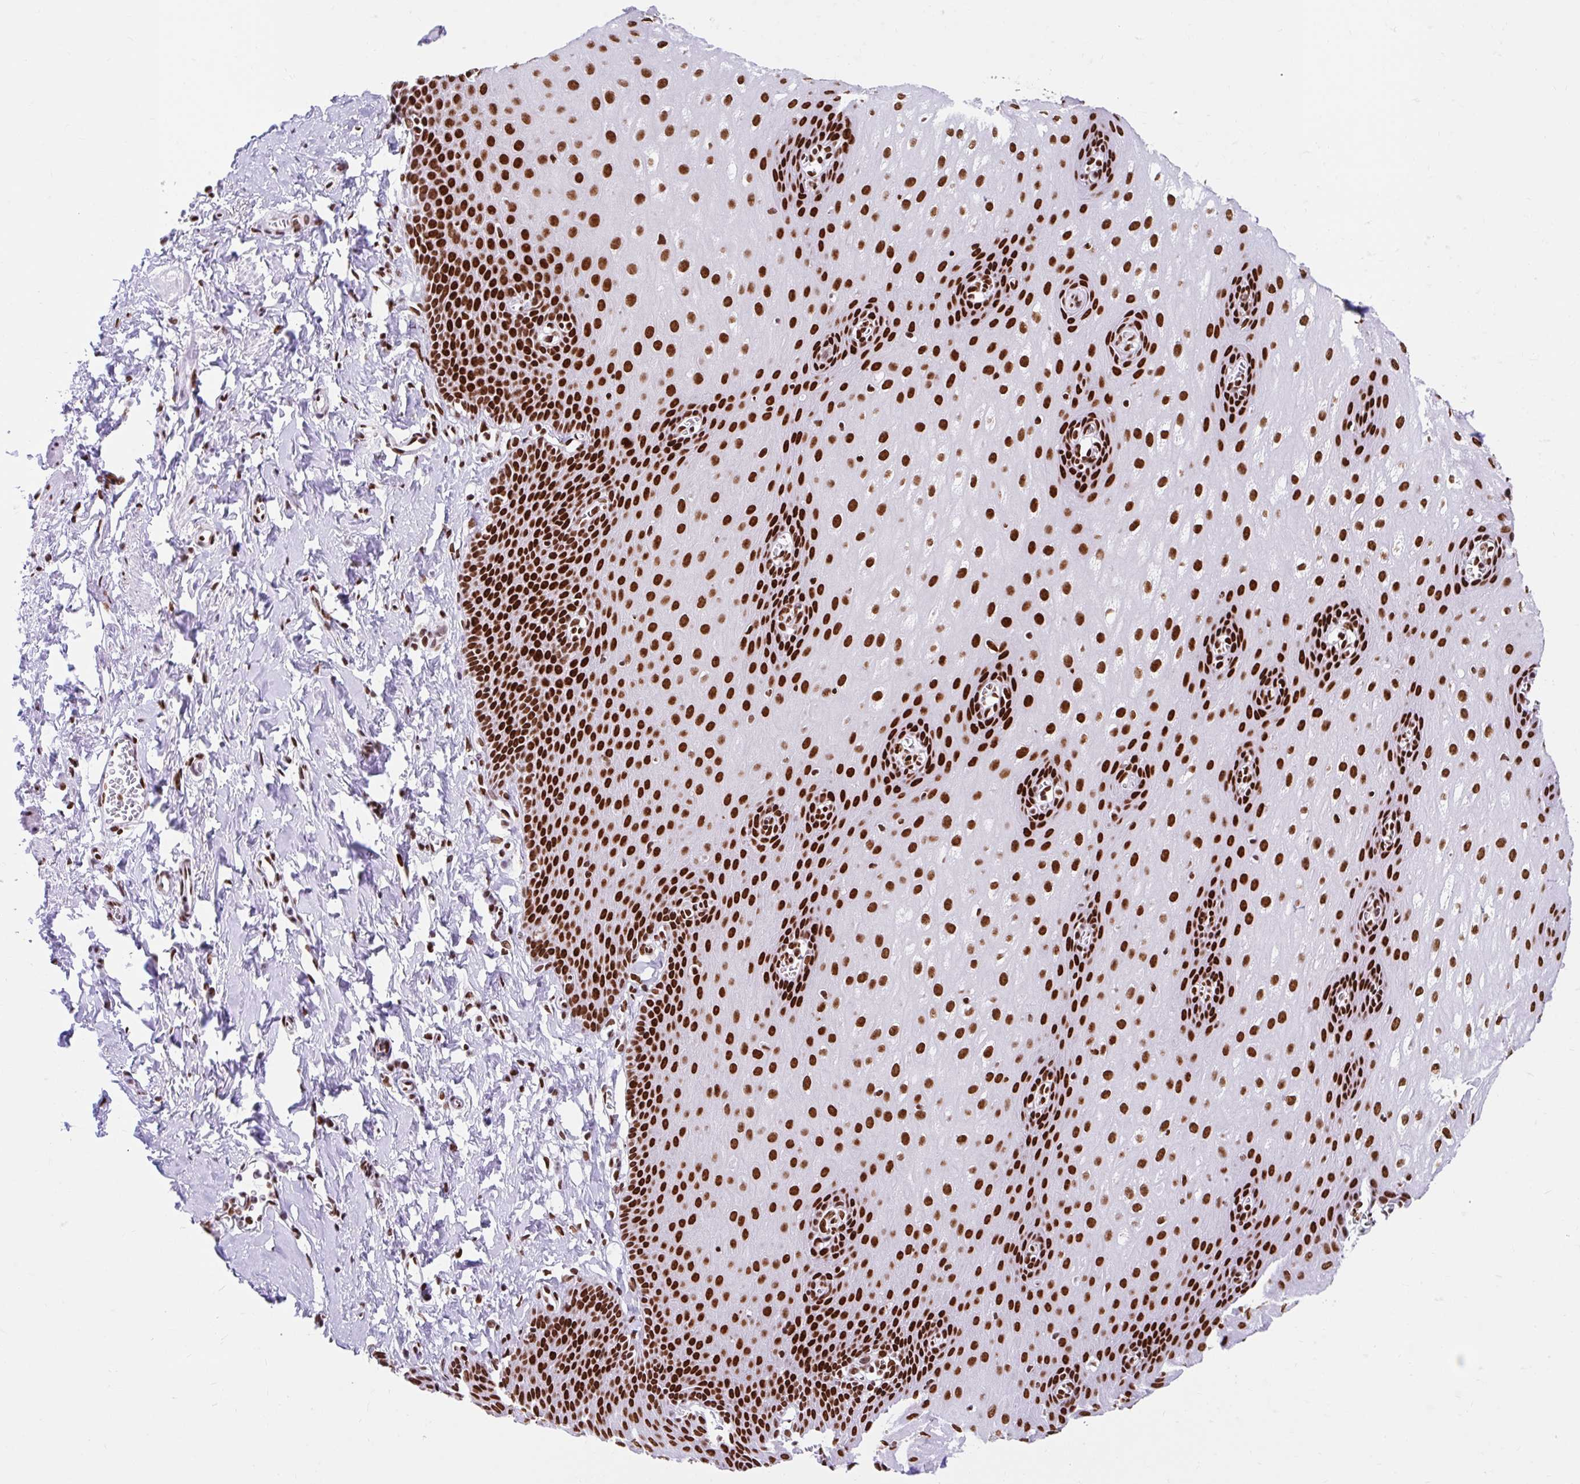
{"staining": {"intensity": "strong", "quantity": ">75%", "location": "nuclear"}, "tissue": "esophagus", "cell_type": "Squamous epithelial cells", "image_type": "normal", "snomed": [{"axis": "morphology", "description": "Normal tissue, NOS"}, {"axis": "topography", "description": "Esophagus"}], "caption": "IHC of benign esophagus shows high levels of strong nuclear staining in about >75% of squamous epithelial cells.", "gene": "KHDRBS1", "patient": {"sex": "male", "age": 70}}